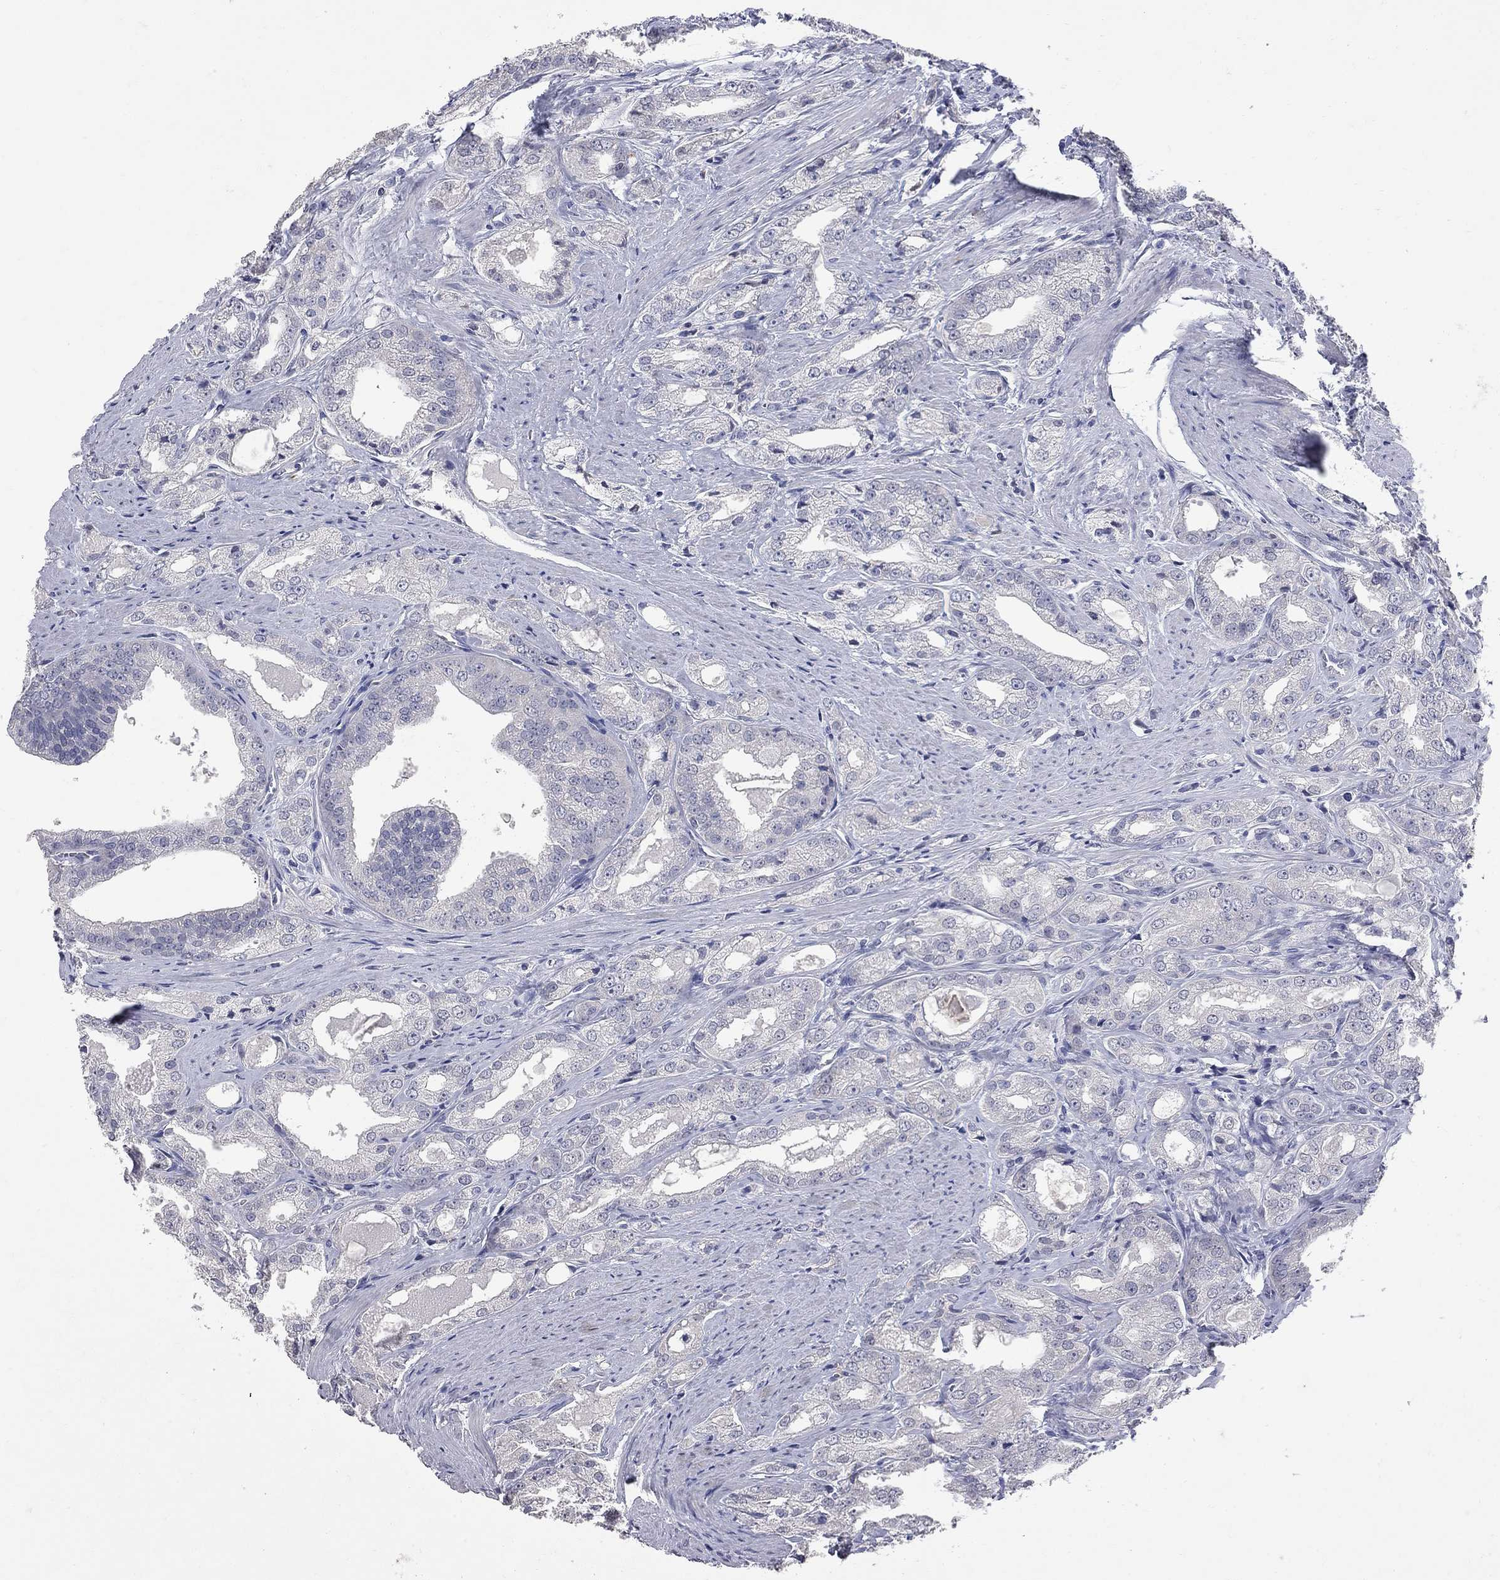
{"staining": {"intensity": "negative", "quantity": "none", "location": "none"}, "tissue": "prostate cancer", "cell_type": "Tumor cells", "image_type": "cancer", "snomed": [{"axis": "morphology", "description": "Adenocarcinoma, NOS"}, {"axis": "morphology", "description": "Adenocarcinoma, High grade"}, {"axis": "topography", "description": "Prostate"}], "caption": "Adenocarcinoma (prostate) stained for a protein using IHC demonstrates no staining tumor cells.", "gene": "NOS2", "patient": {"sex": "male", "age": 70}}